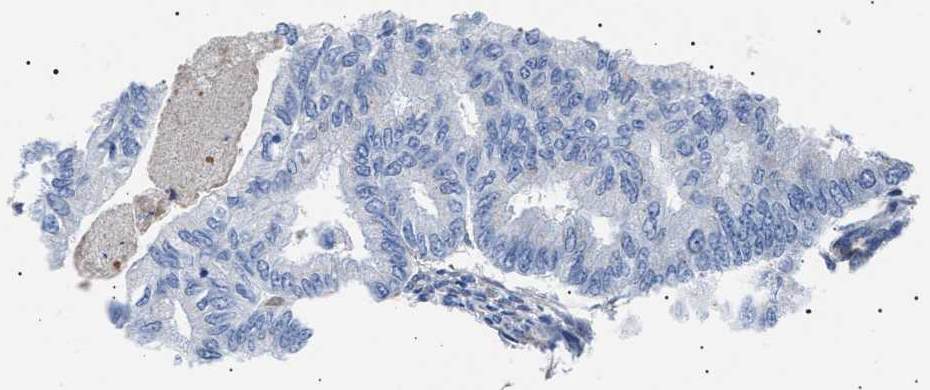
{"staining": {"intensity": "negative", "quantity": "none", "location": "none"}, "tissue": "endometrial cancer", "cell_type": "Tumor cells", "image_type": "cancer", "snomed": [{"axis": "morphology", "description": "Polyp, NOS"}, {"axis": "morphology", "description": "Adenocarcinoma, NOS"}, {"axis": "morphology", "description": "Adenoma, NOS"}, {"axis": "topography", "description": "Endometrium"}], "caption": "Immunohistochemical staining of human adenoma (endometrial) displays no significant staining in tumor cells.", "gene": "HEMGN", "patient": {"sex": "female", "age": 79}}